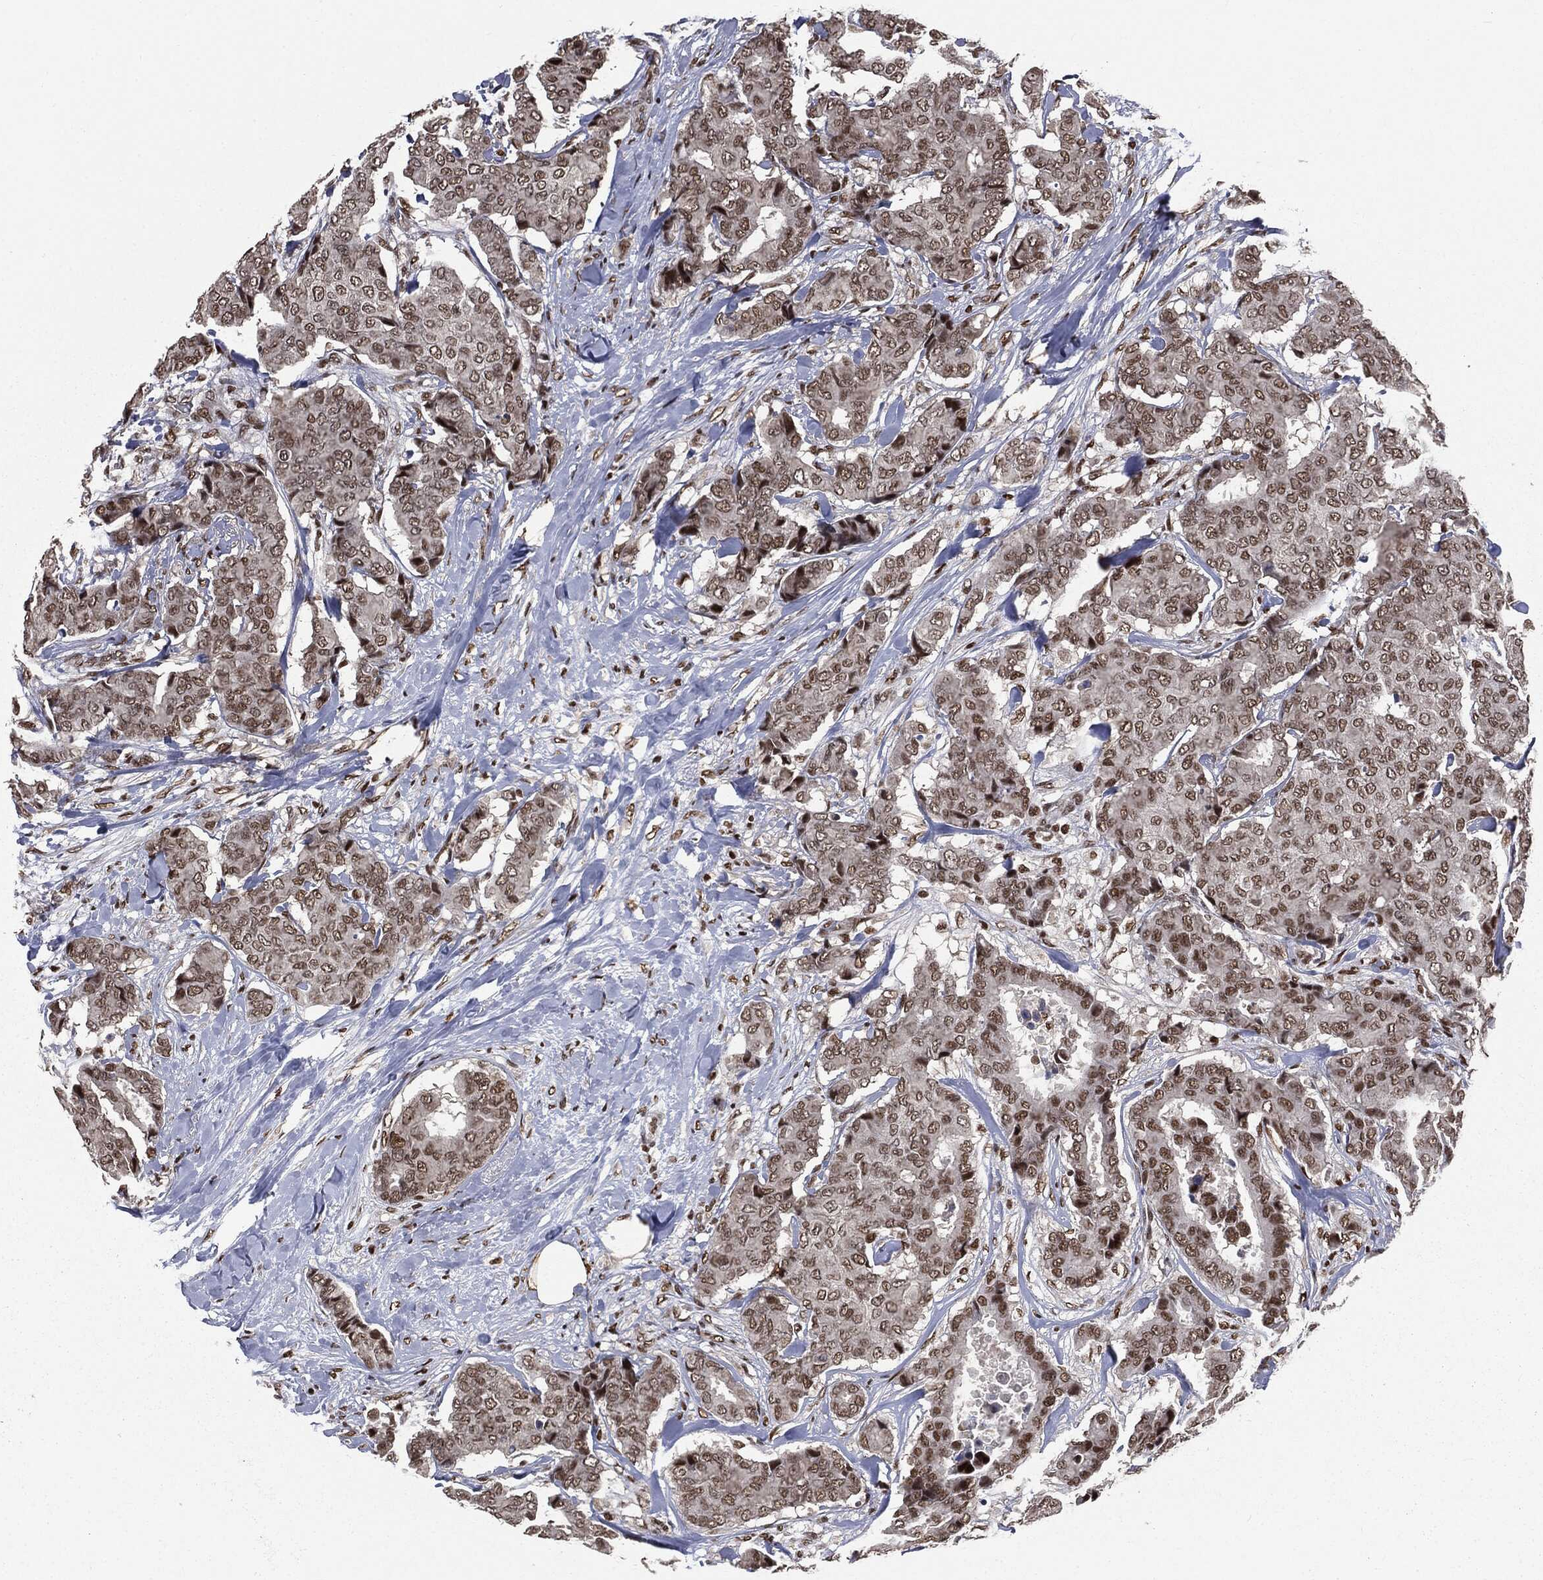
{"staining": {"intensity": "moderate", "quantity": ">75%", "location": "nuclear"}, "tissue": "breast cancer", "cell_type": "Tumor cells", "image_type": "cancer", "snomed": [{"axis": "morphology", "description": "Duct carcinoma"}, {"axis": "topography", "description": "Breast"}], "caption": "Immunohistochemical staining of breast cancer exhibits moderate nuclear protein expression in about >75% of tumor cells.", "gene": "DPH2", "patient": {"sex": "female", "age": 75}}